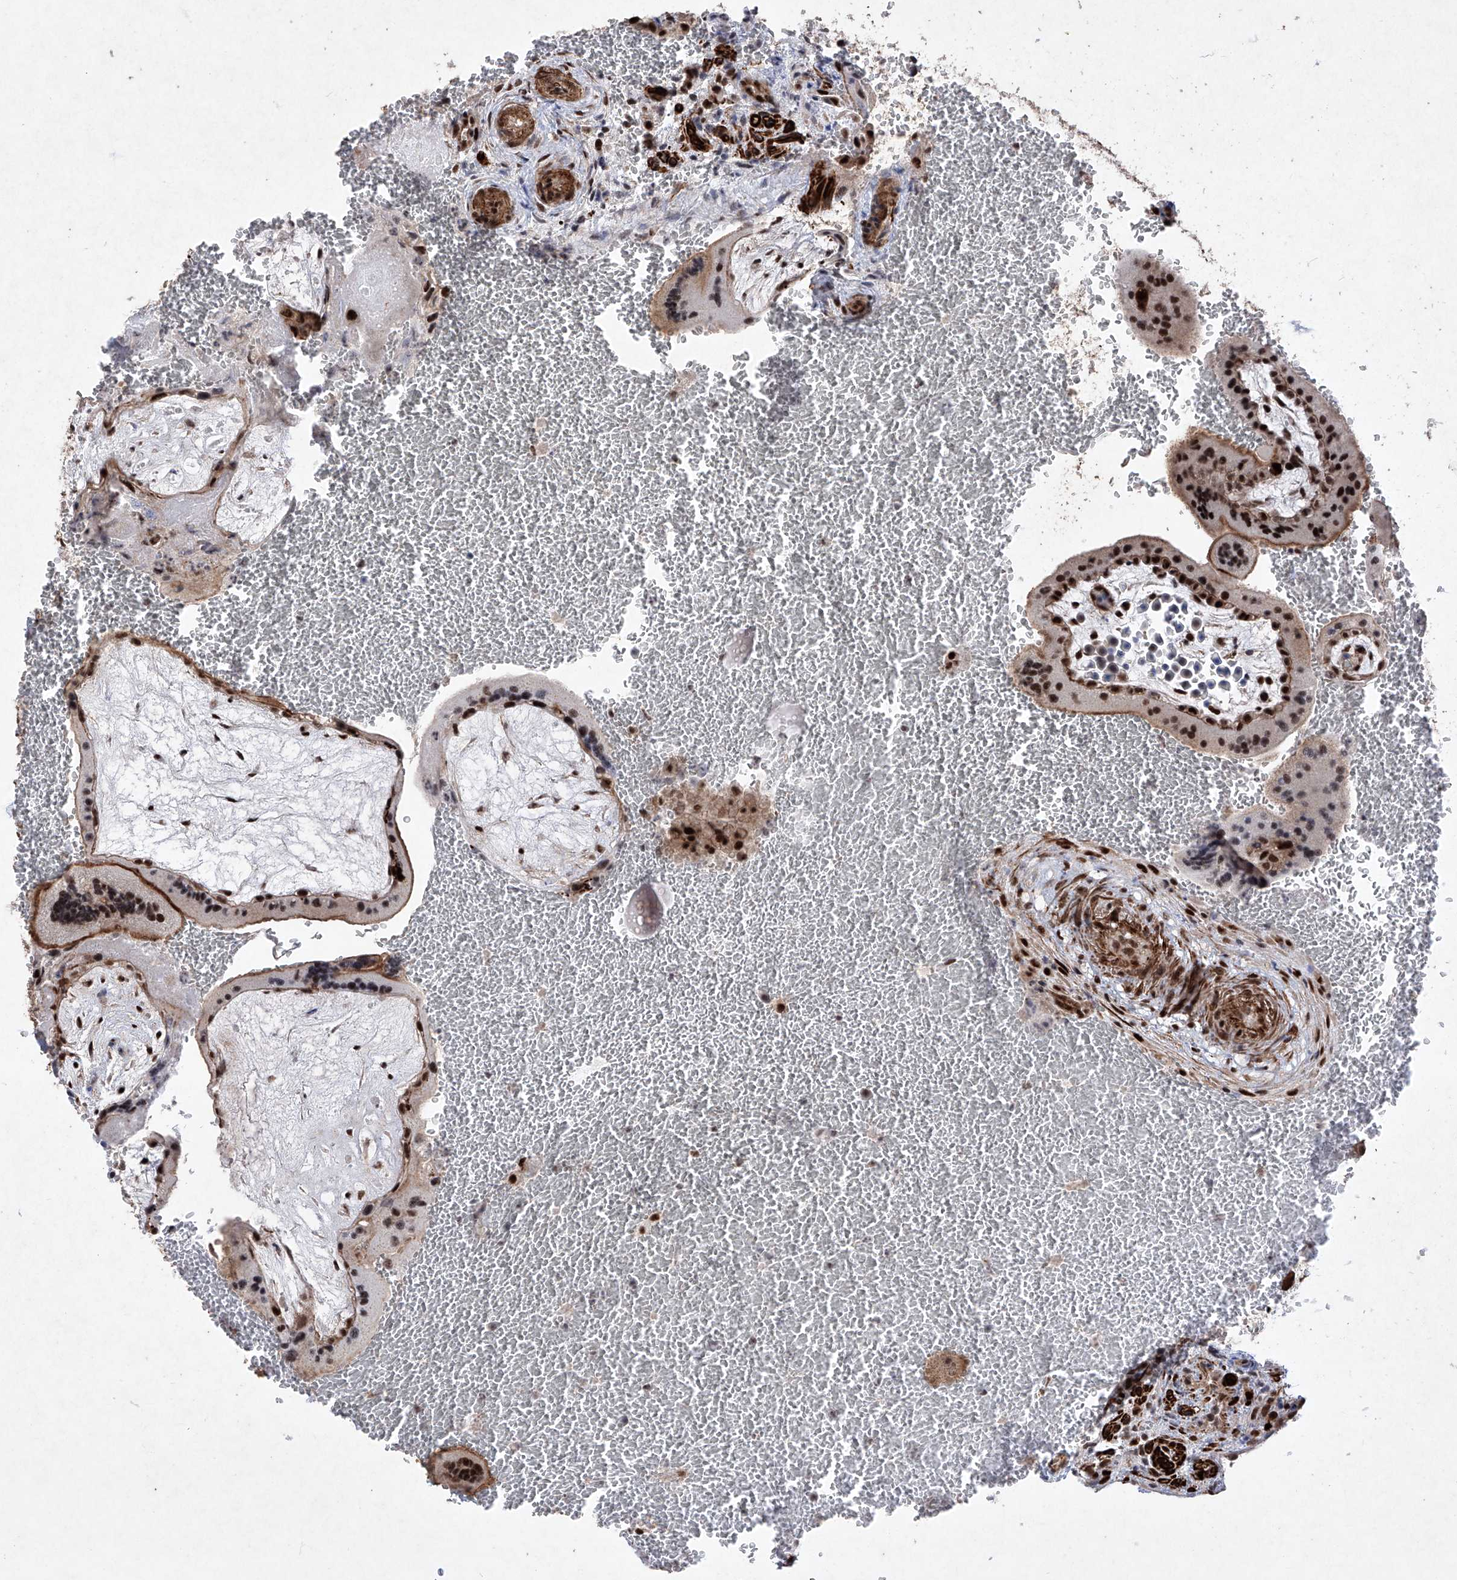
{"staining": {"intensity": "strong", "quantity": ">75%", "location": "nuclear"}, "tissue": "placenta", "cell_type": "Decidual cells", "image_type": "normal", "snomed": [{"axis": "morphology", "description": "Normal tissue, NOS"}, {"axis": "topography", "description": "Placenta"}], "caption": "Protein staining by immunohistochemistry exhibits strong nuclear expression in approximately >75% of decidual cells in unremarkable placenta. (brown staining indicates protein expression, while blue staining denotes nuclei).", "gene": "NFATC4", "patient": {"sex": "female", "age": 35}}